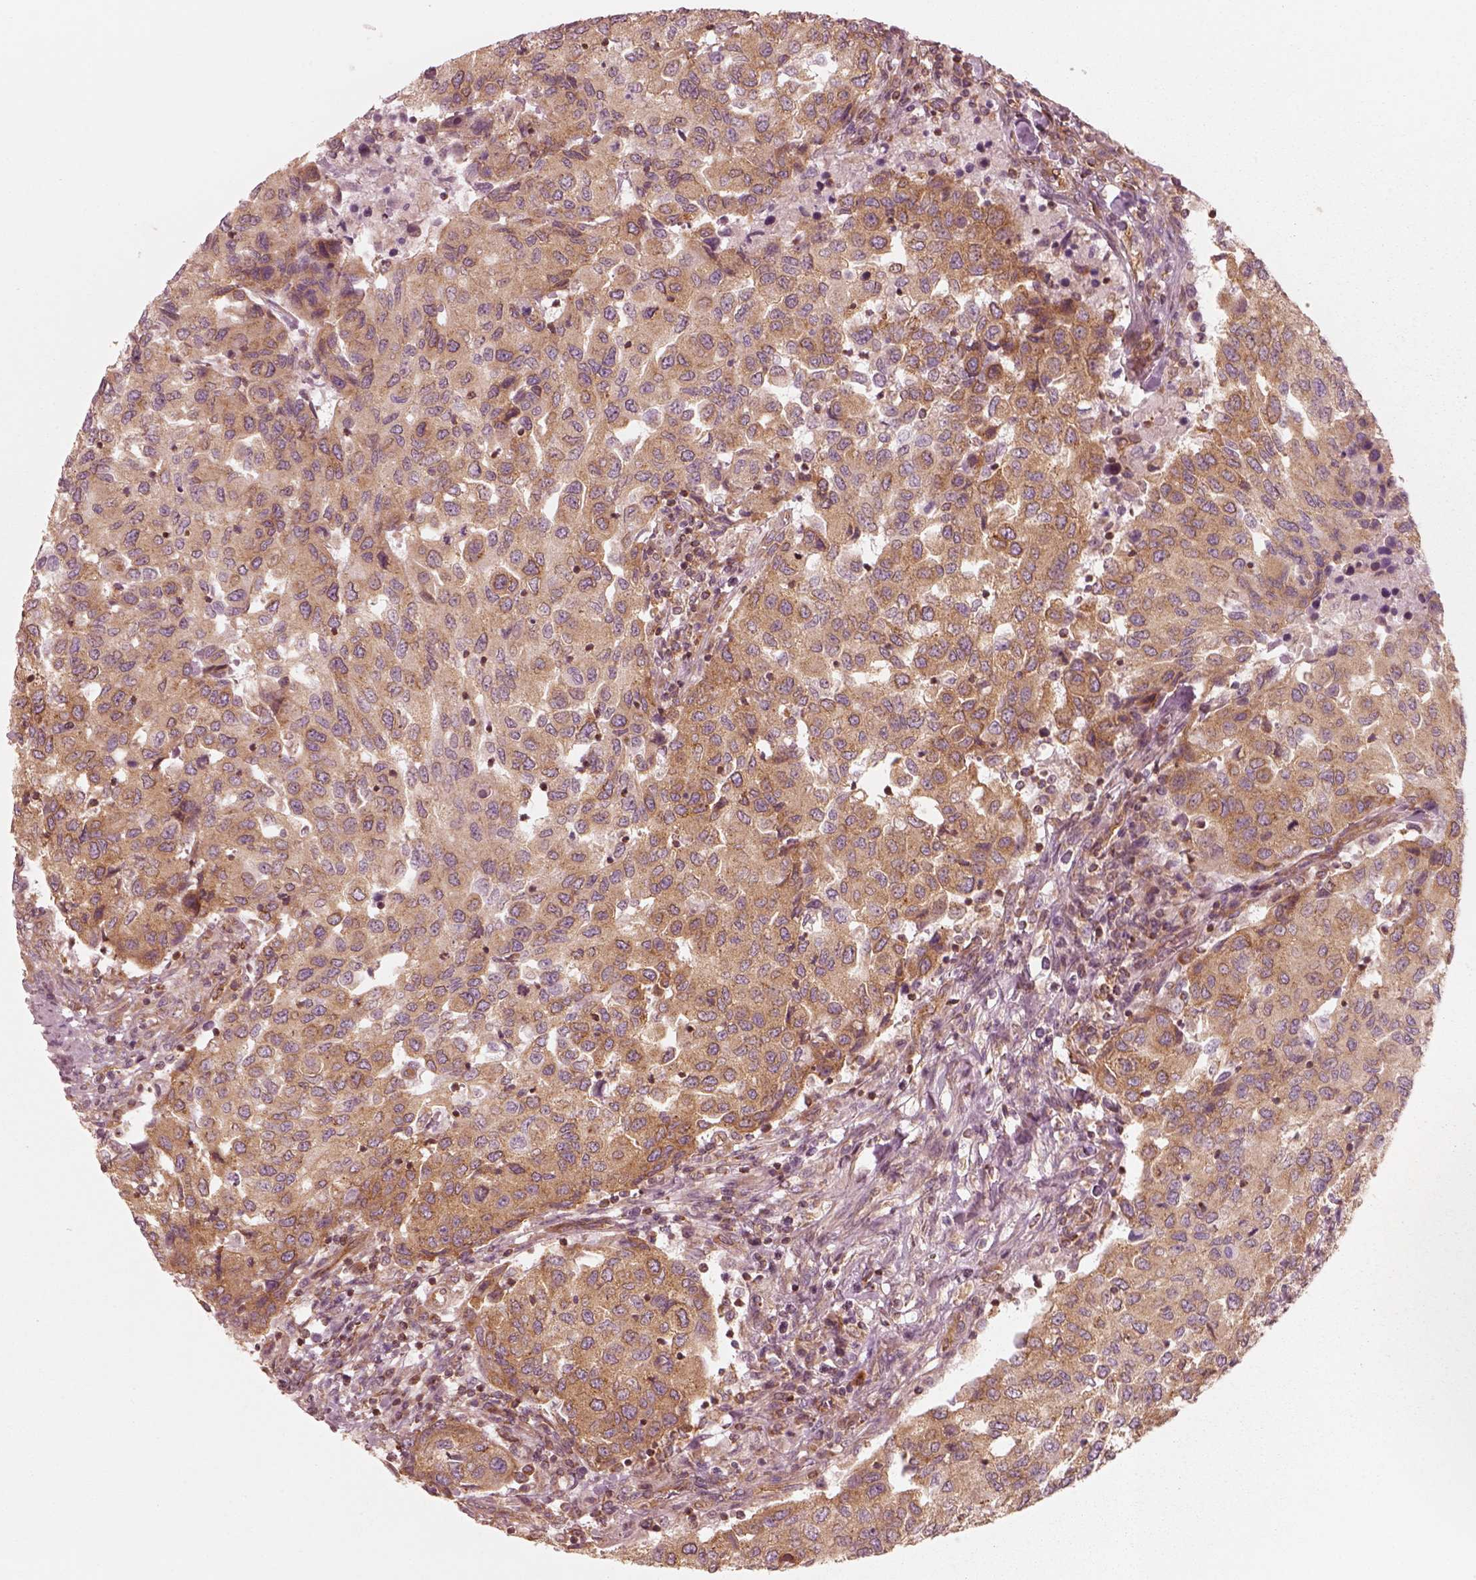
{"staining": {"intensity": "moderate", "quantity": ">75%", "location": "cytoplasmic/membranous"}, "tissue": "urothelial cancer", "cell_type": "Tumor cells", "image_type": "cancer", "snomed": [{"axis": "morphology", "description": "Urothelial carcinoma, High grade"}, {"axis": "topography", "description": "Urinary bladder"}], "caption": "A brown stain labels moderate cytoplasmic/membranous staining of a protein in urothelial cancer tumor cells. (Brightfield microscopy of DAB IHC at high magnification).", "gene": "CNOT2", "patient": {"sex": "female", "age": 78}}